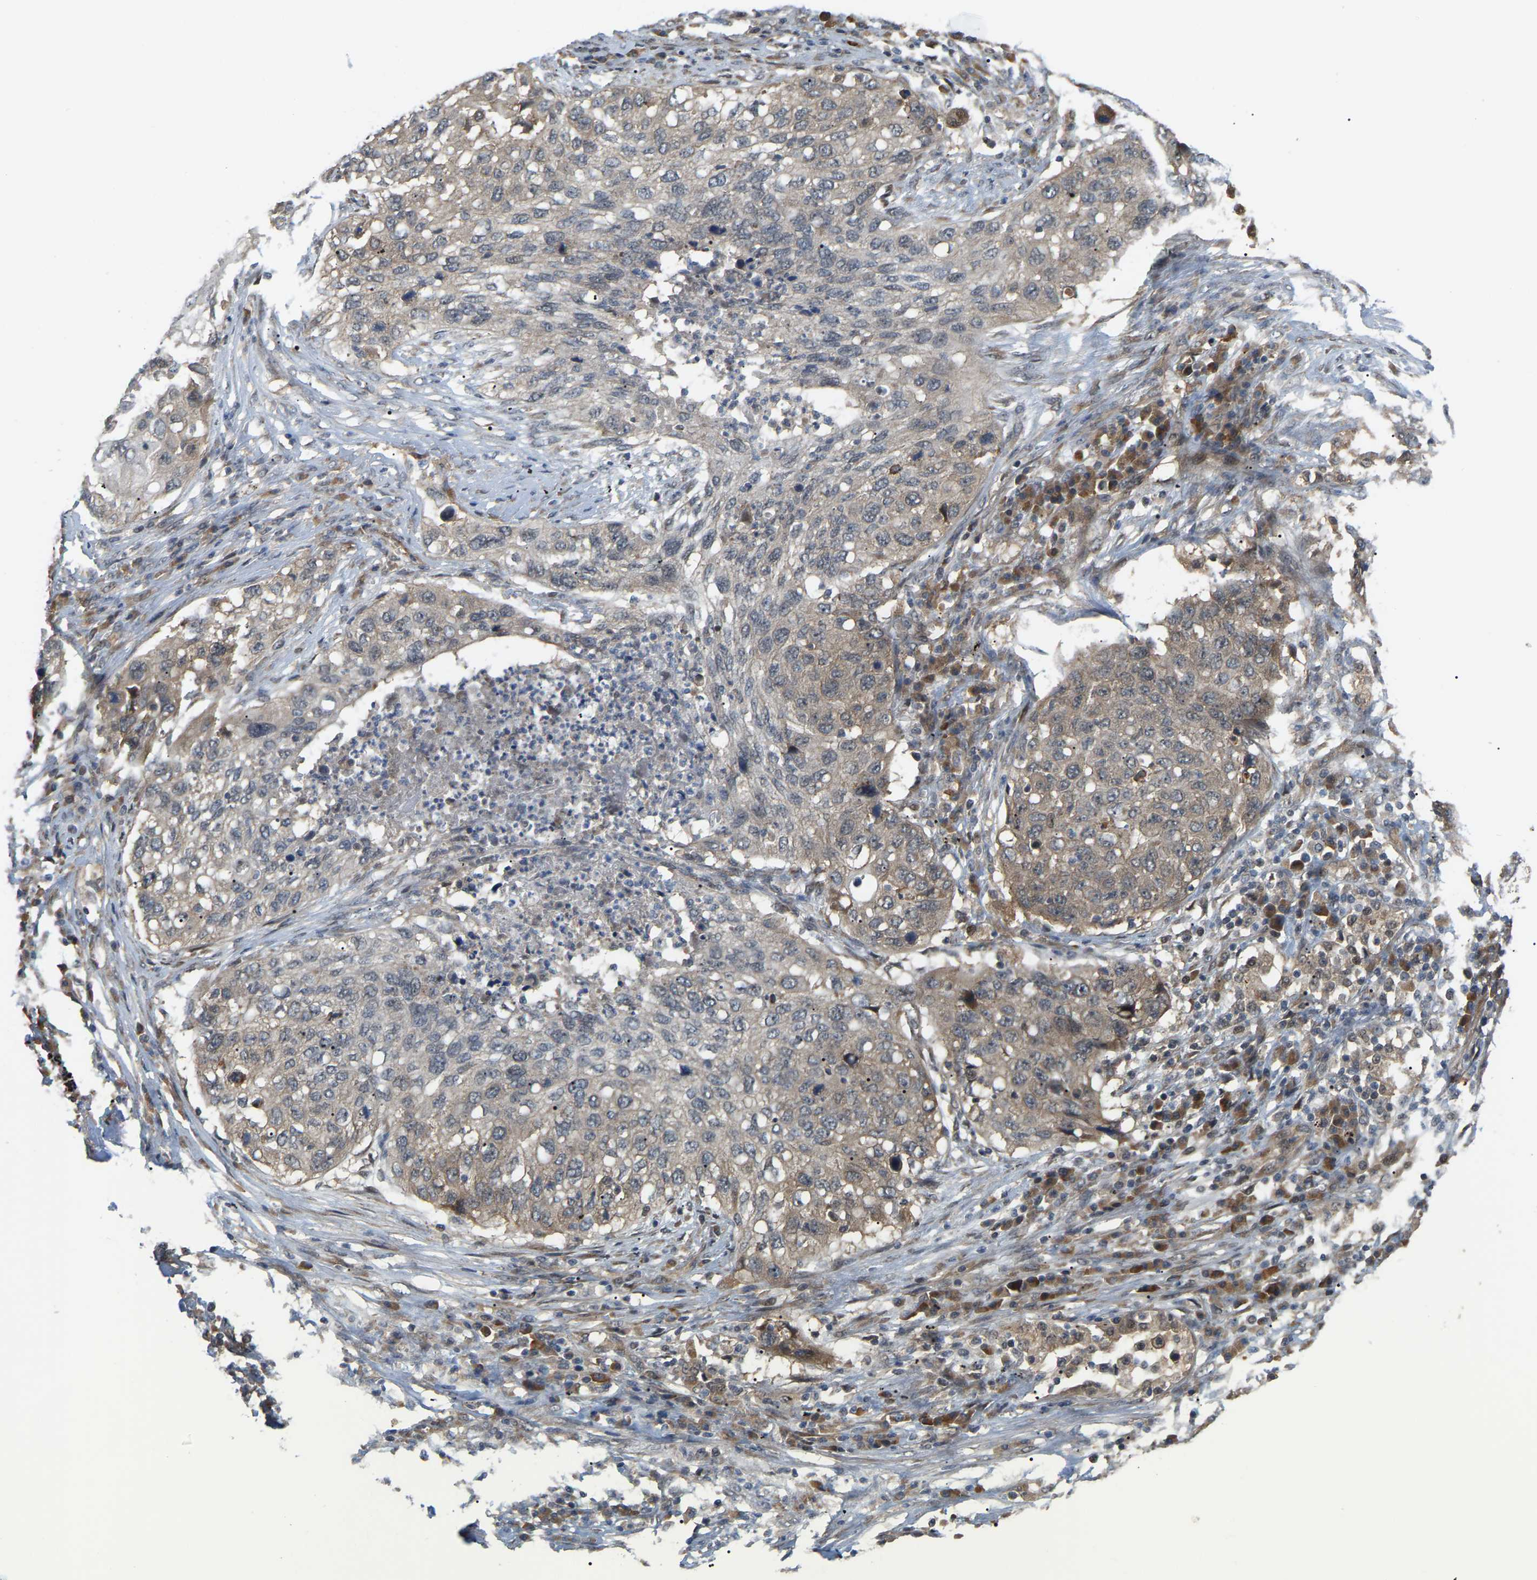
{"staining": {"intensity": "weak", "quantity": "25%-75%", "location": "cytoplasmic/membranous"}, "tissue": "lung cancer", "cell_type": "Tumor cells", "image_type": "cancer", "snomed": [{"axis": "morphology", "description": "Squamous cell carcinoma, NOS"}, {"axis": "topography", "description": "Lung"}], "caption": "Weak cytoplasmic/membranous staining is appreciated in approximately 25%-75% of tumor cells in lung cancer.", "gene": "CROT", "patient": {"sex": "female", "age": 63}}